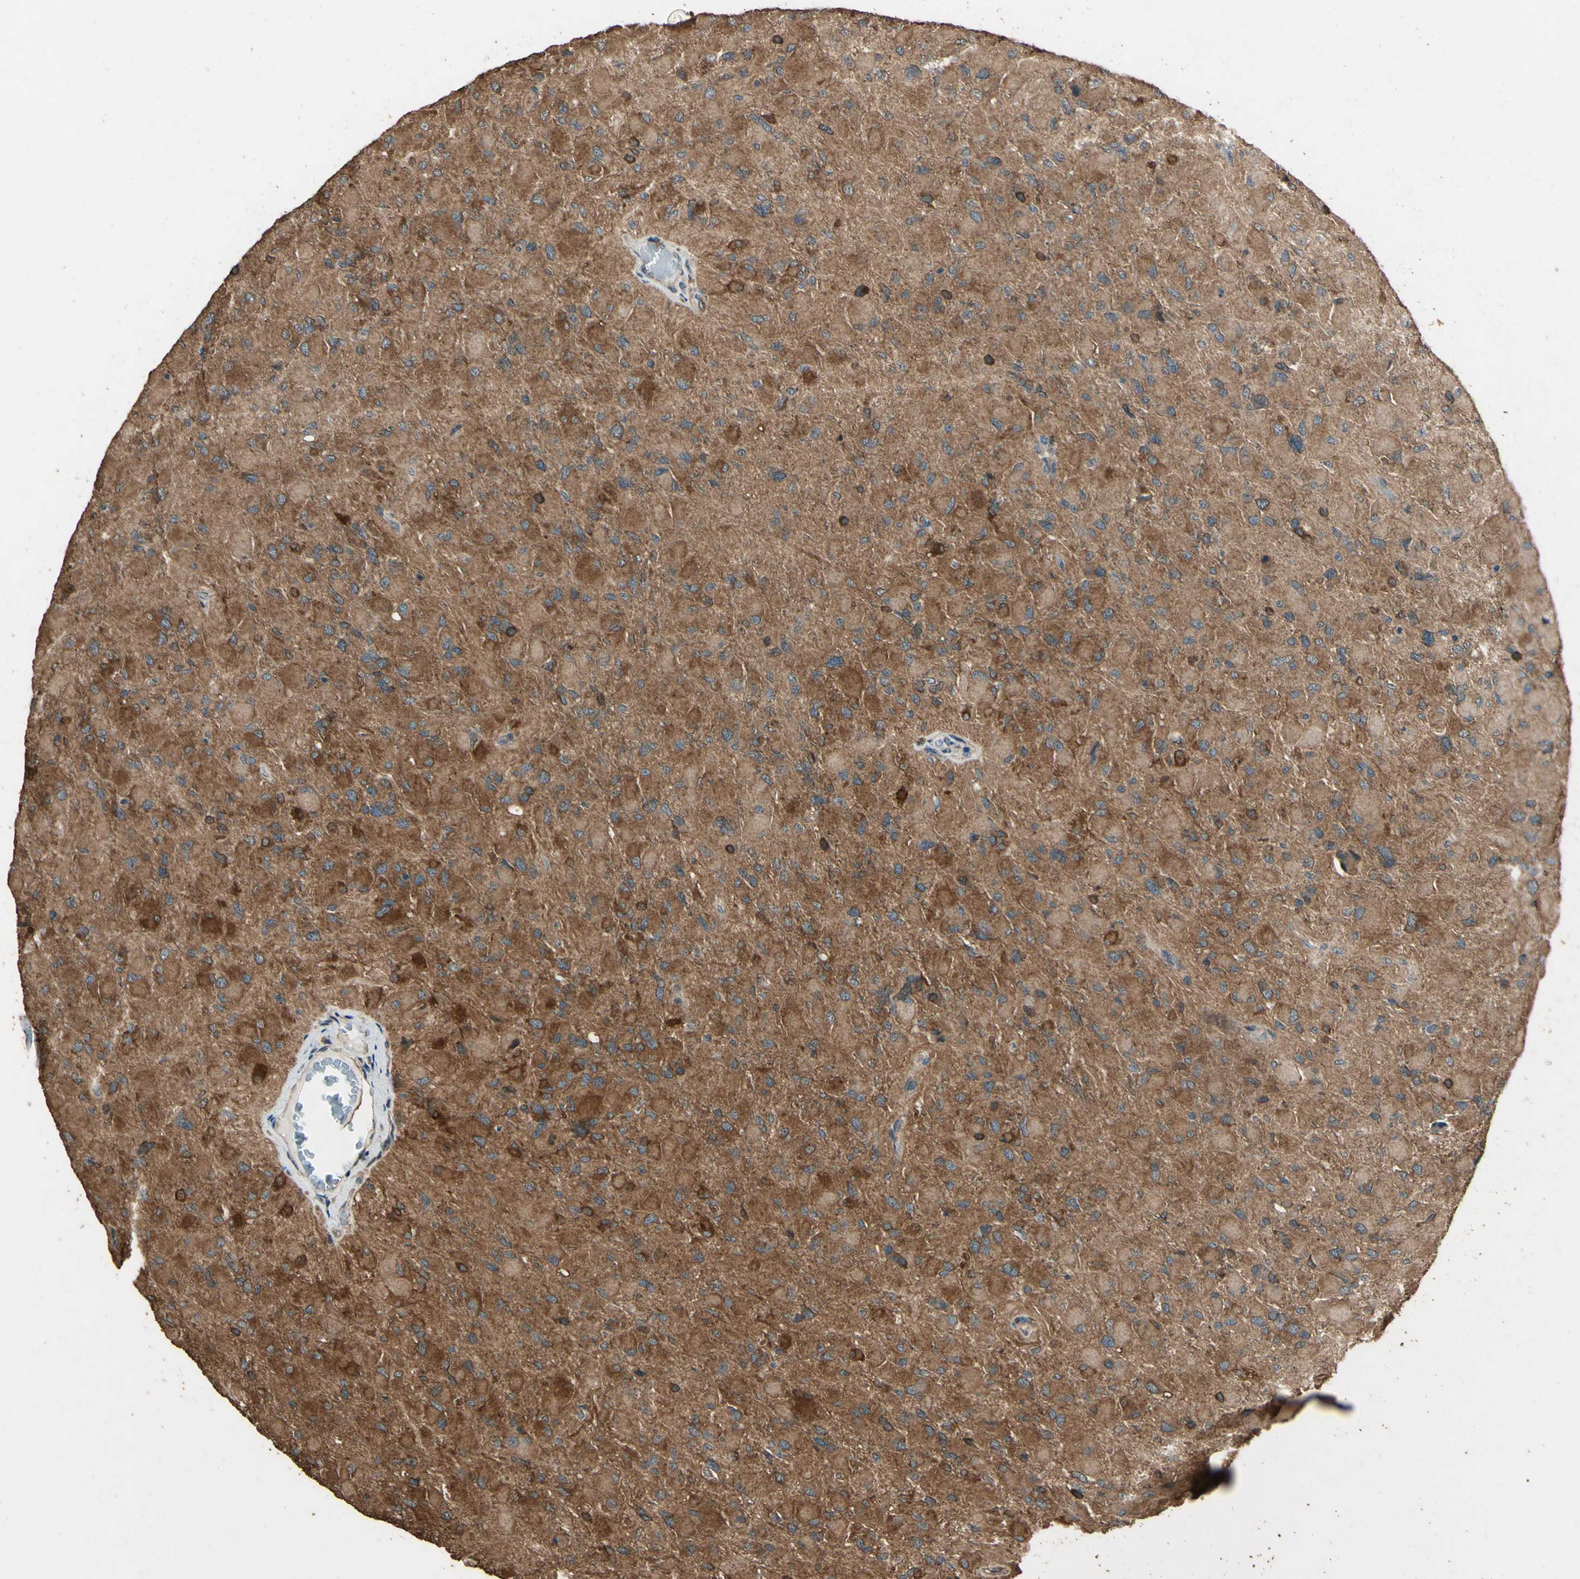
{"staining": {"intensity": "moderate", "quantity": ">75%", "location": "cytoplasmic/membranous"}, "tissue": "glioma", "cell_type": "Tumor cells", "image_type": "cancer", "snomed": [{"axis": "morphology", "description": "Glioma, malignant, High grade"}, {"axis": "topography", "description": "Cerebral cortex"}], "caption": "Moderate cytoplasmic/membranous positivity is identified in about >75% of tumor cells in glioma.", "gene": "TSPO", "patient": {"sex": "female", "age": 36}}